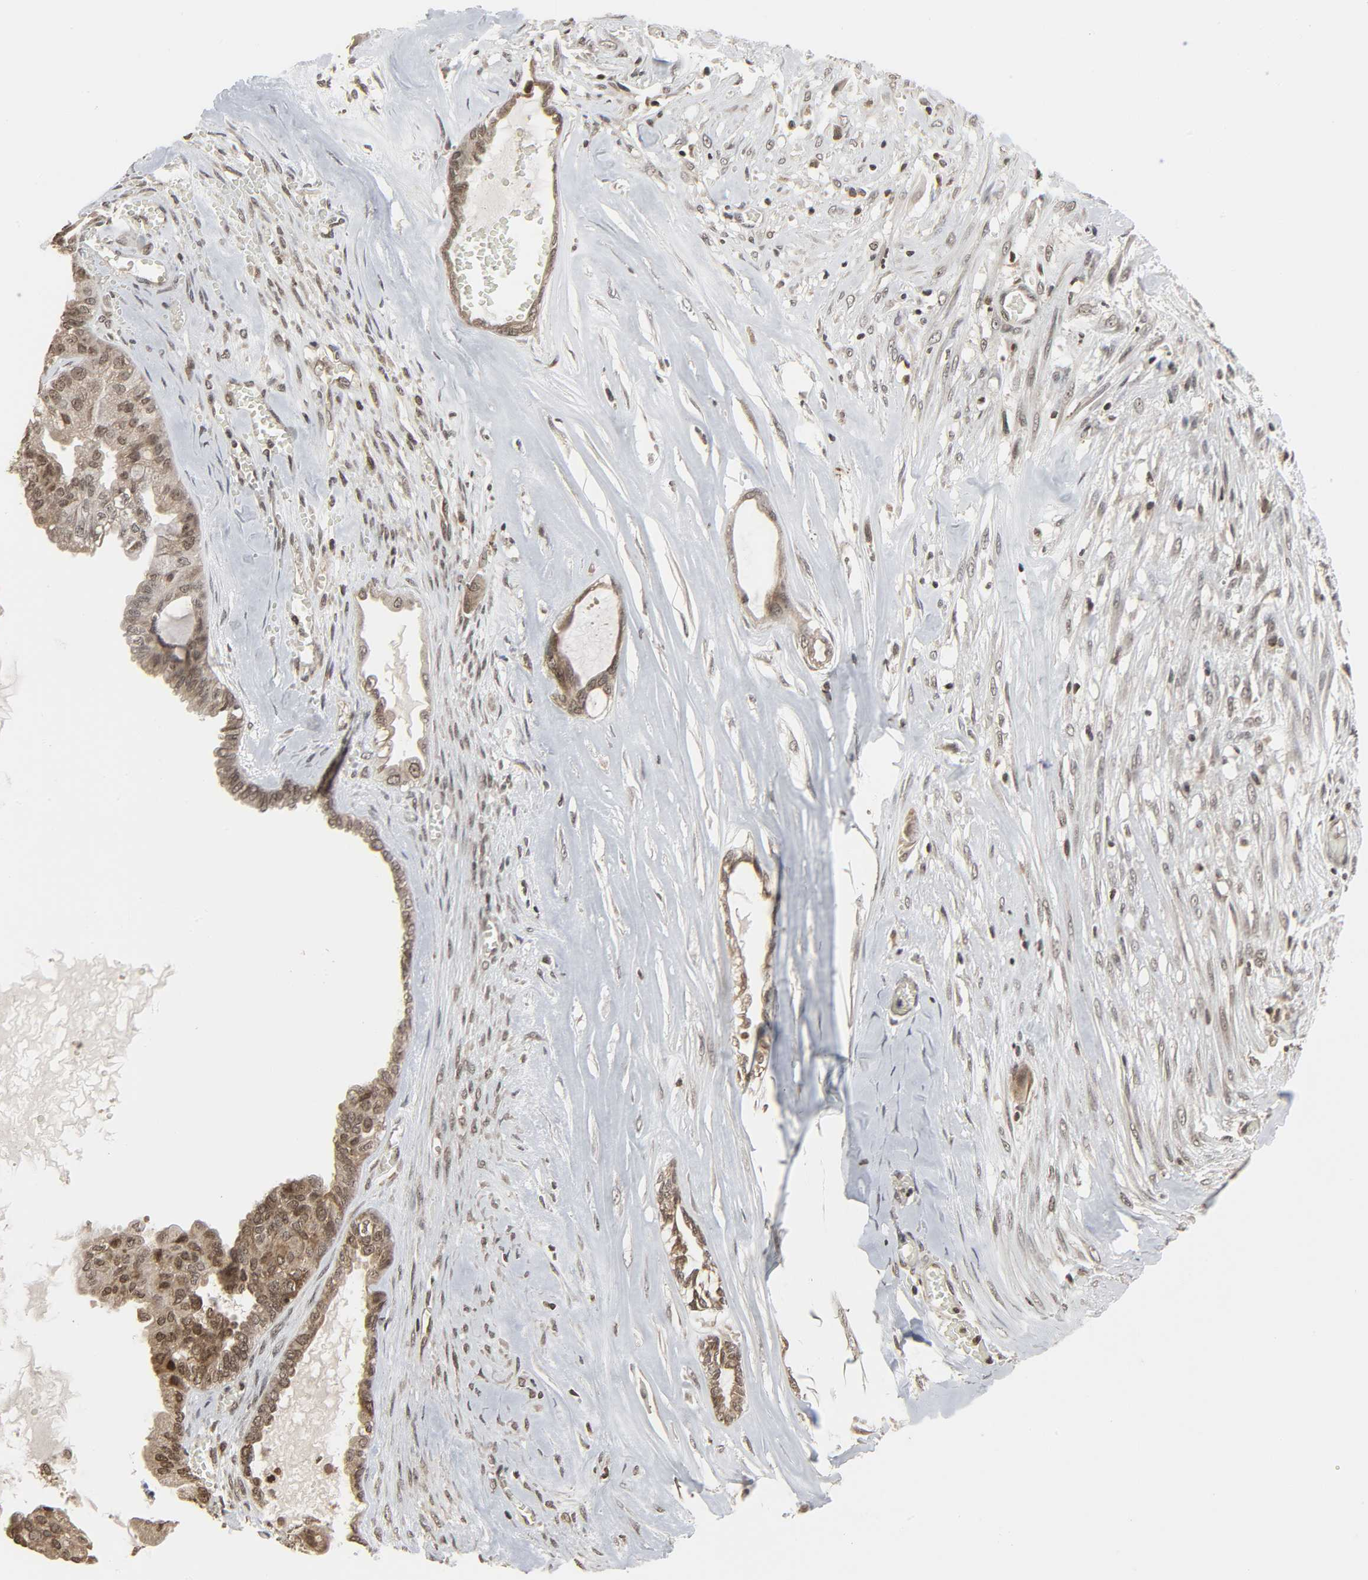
{"staining": {"intensity": "moderate", "quantity": "25%-75%", "location": "nuclear"}, "tissue": "ovarian cancer", "cell_type": "Tumor cells", "image_type": "cancer", "snomed": [{"axis": "morphology", "description": "Carcinoma, NOS"}, {"axis": "morphology", "description": "Carcinoma, endometroid"}, {"axis": "topography", "description": "Ovary"}], "caption": "Endometroid carcinoma (ovarian) stained with a protein marker exhibits moderate staining in tumor cells.", "gene": "XRCC1", "patient": {"sex": "female", "age": 50}}